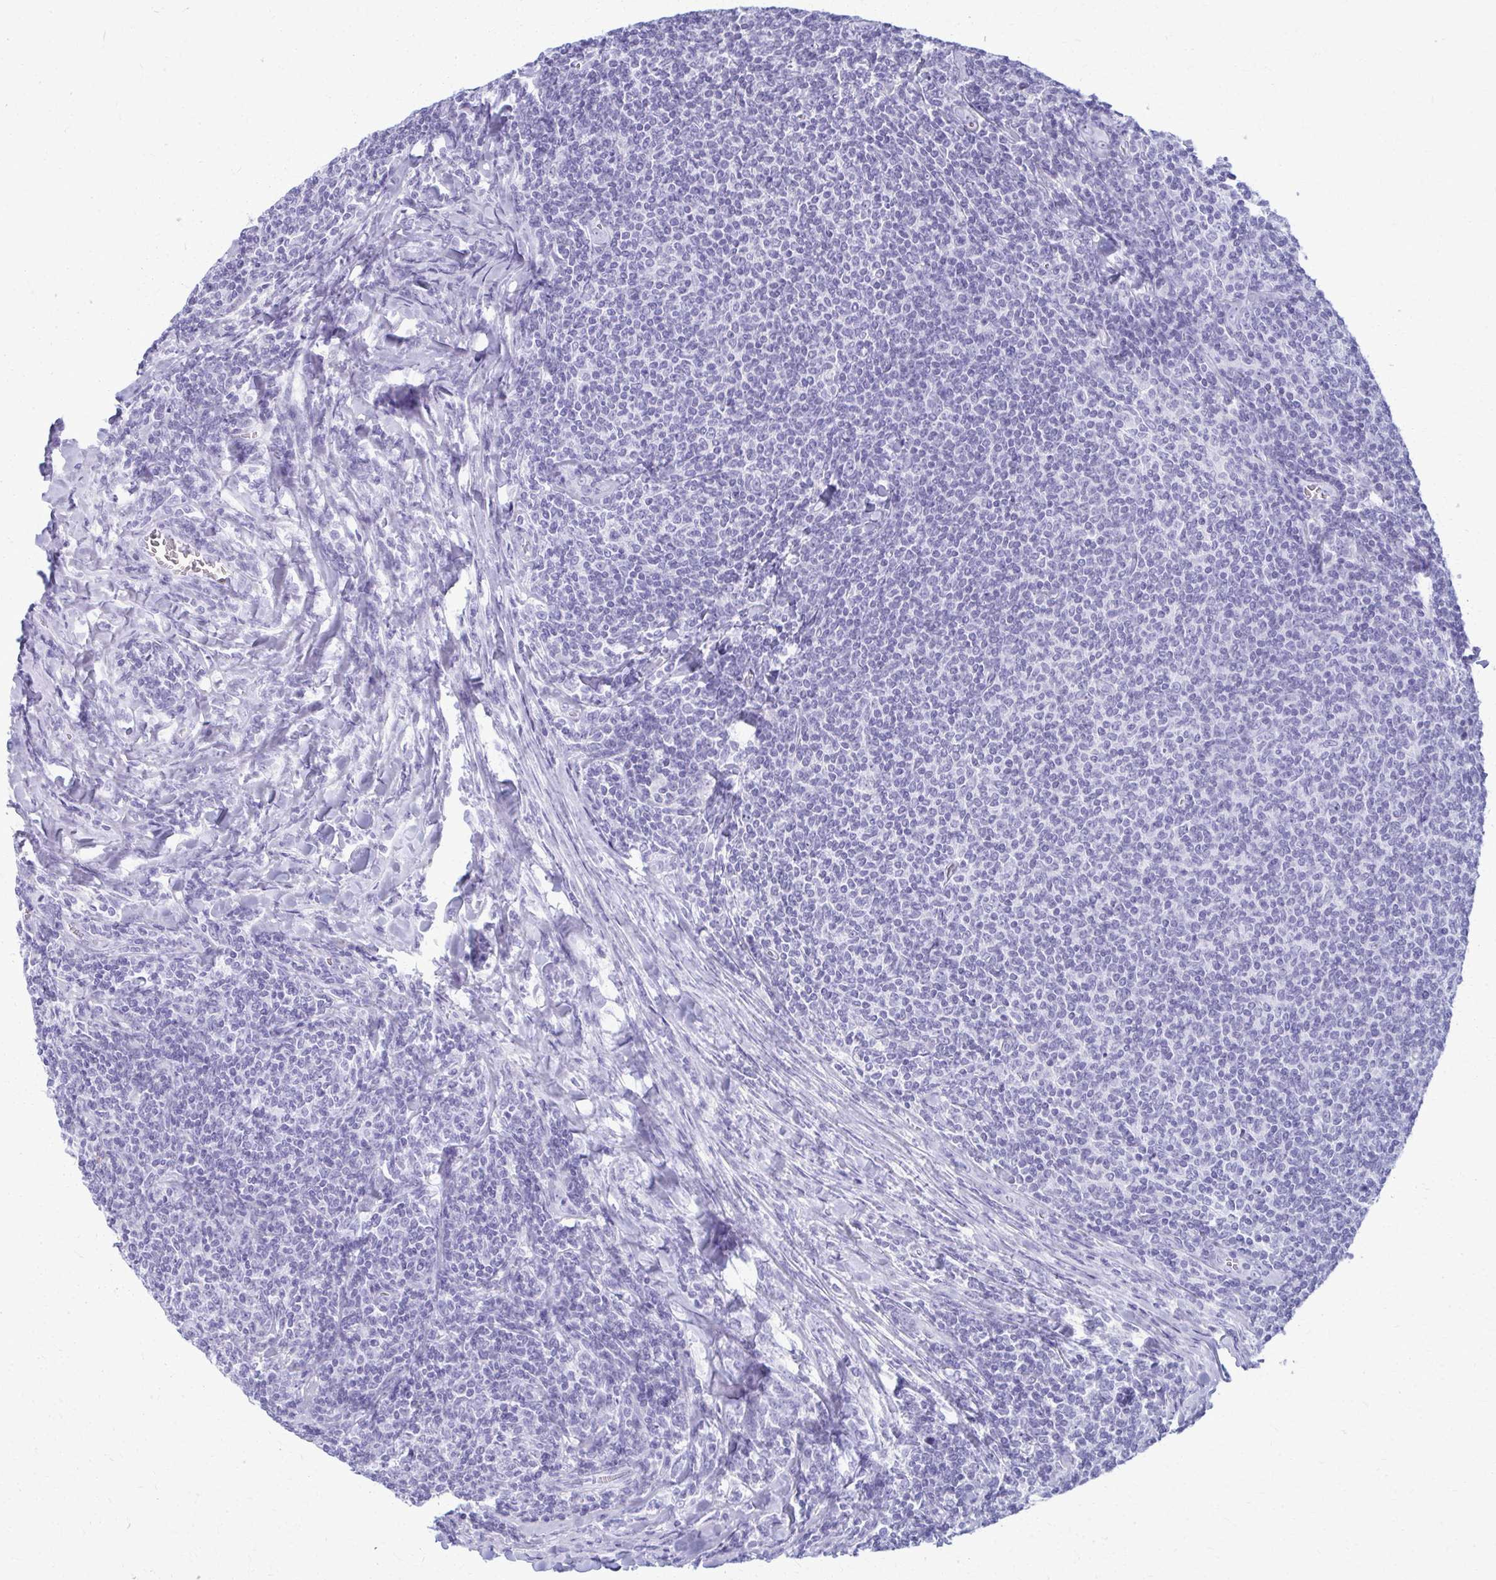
{"staining": {"intensity": "negative", "quantity": "none", "location": "none"}, "tissue": "lymphoma", "cell_type": "Tumor cells", "image_type": "cancer", "snomed": [{"axis": "morphology", "description": "Malignant lymphoma, non-Hodgkin's type, Low grade"}, {"axis": "topography", "description": "Lymph node"}], "caption": "Protein analysis of lymphoma shows no significant positivity in tumor cells.", "gene": "ACSM2B", "patient": {"sex": "male", "age": 52}}